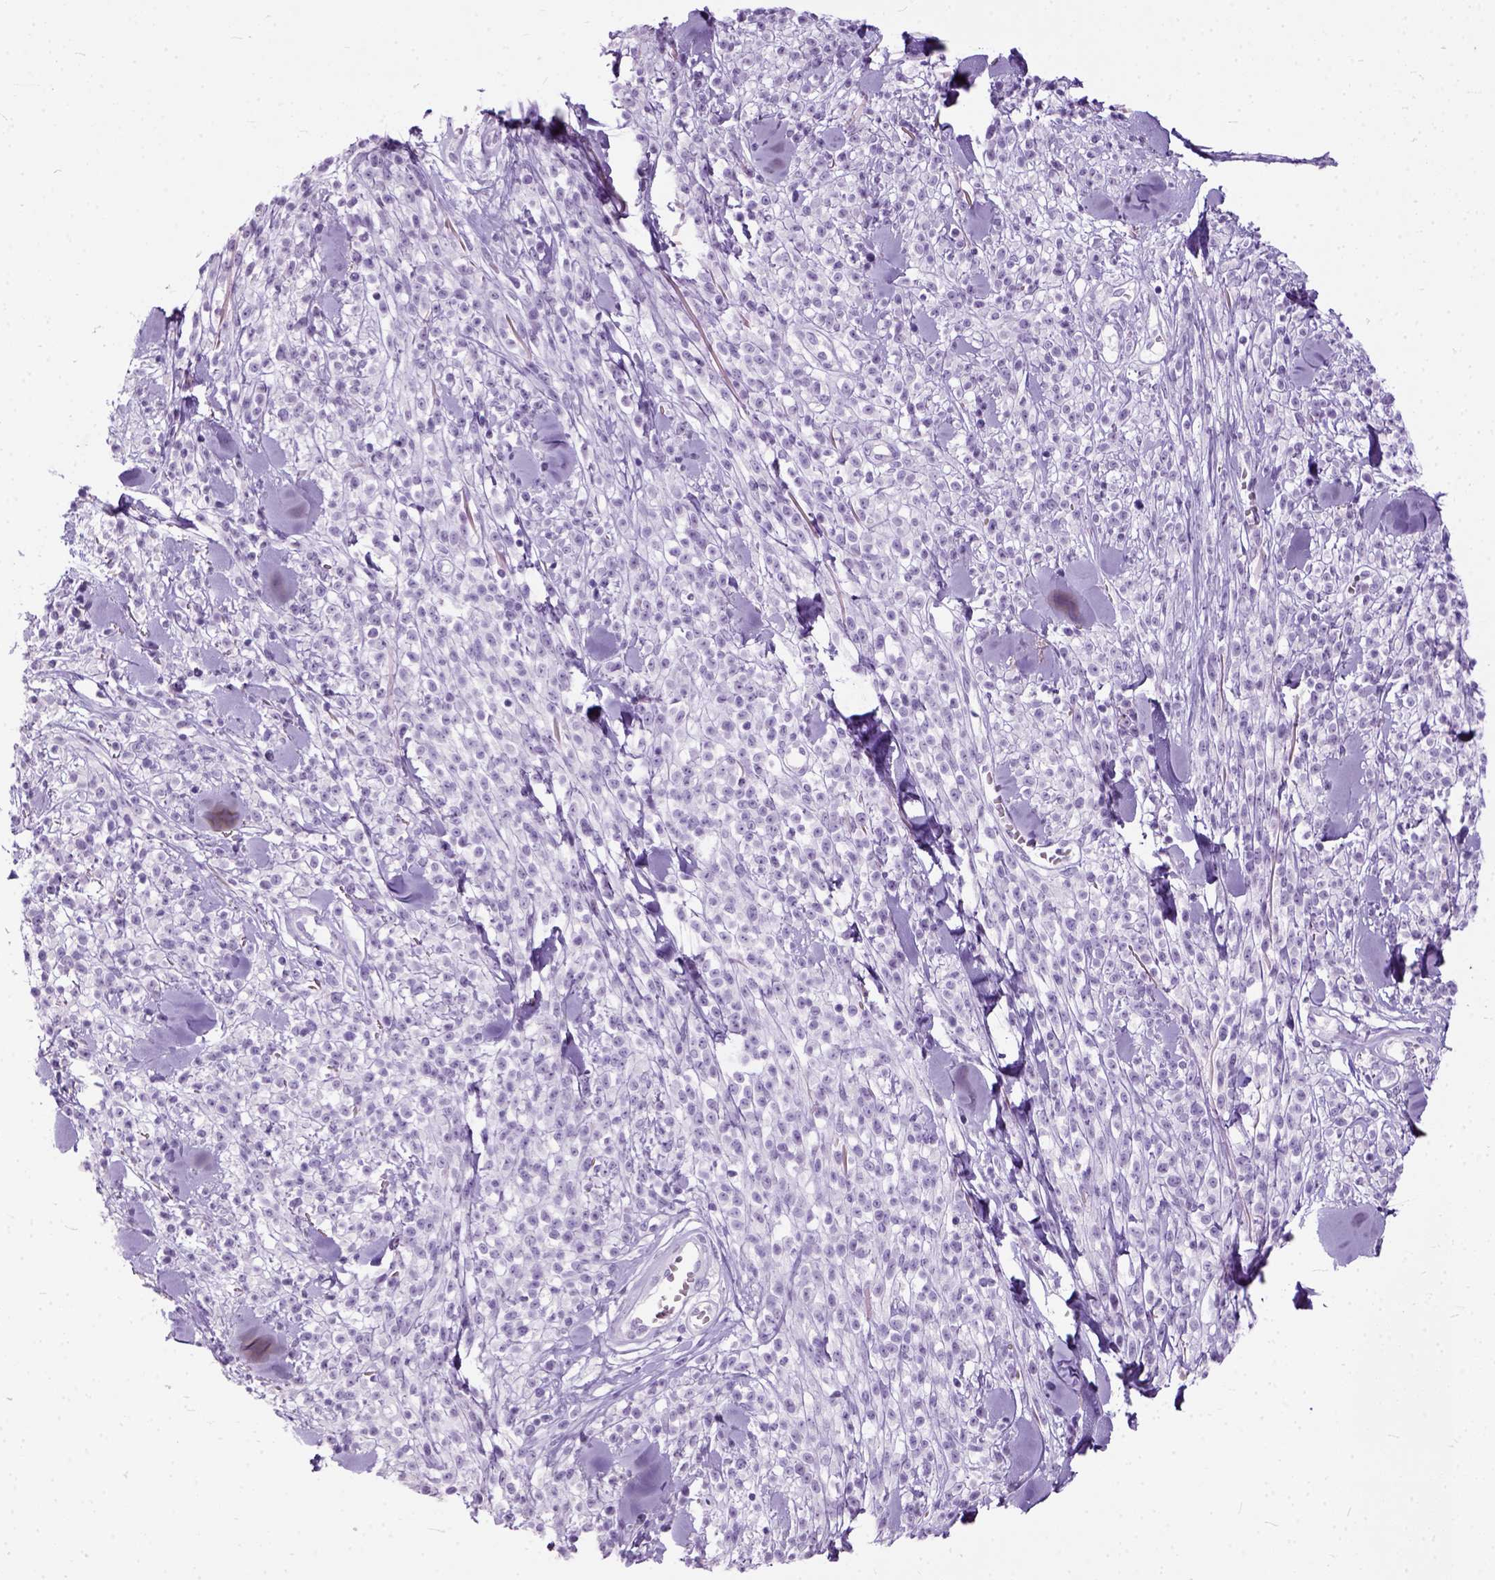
{"staining": {"intensity": "negative", "quantity": "none", "location": "none"}, "tissue": "melanoma", "cell_type": "Tumor cells", "image_type": "cancer", "snomed": [{"axis": "morphology", "description": "Malignant melanoma, NOS"}, {"axis": "topography", "description": "Skin"}, {"axis": "topography", "description": "Skin of trunk"}], "caption": "Tumor cells are negative for protein expression in human melanoma.", "gene": "AXDND1", "patient": {"sex": "male", "age": 74}}